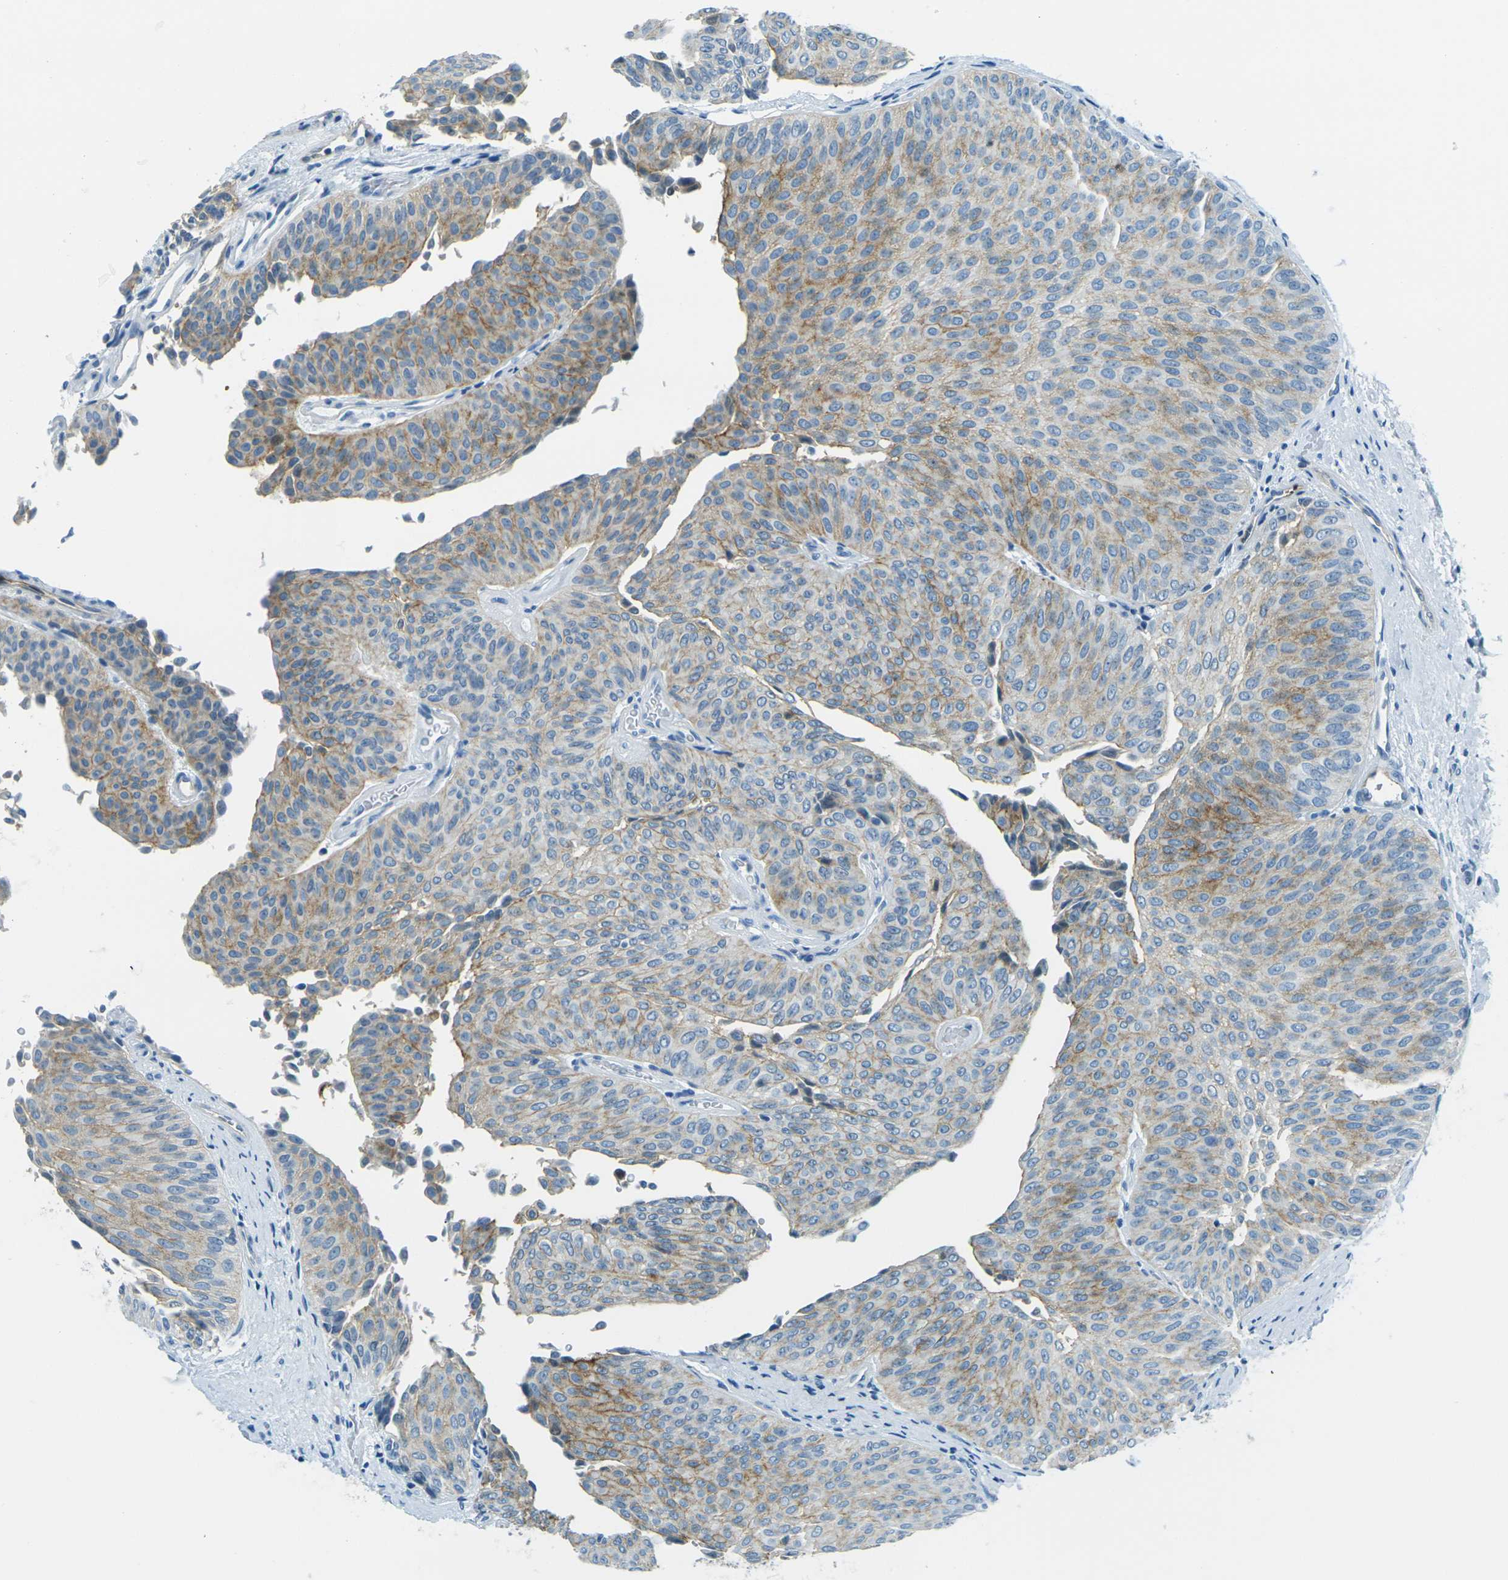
{"staining": {"intensity": "moderate", "quantity": "25%-75%", "location": "cytoplasmic/membranous"}, "tissue": "urothelial cancer", "cell_type": "Tumor cells", "image_type": "cancer", "snomed": [{"axis": "morphology", "description": "Urothelial carcinoma, Low grade"}, {"axis": "topography", "description": "Urinary bladder"}], "caption": "The micrograph exhibits immunohistochemical staining of urothelial cancer. There is moderate cytoplasmic/membranous expression is appreciated in about 25%-75% of tumor cells.", "gene": "OCLN", "patient": {"sex": "female", "age": 60}}